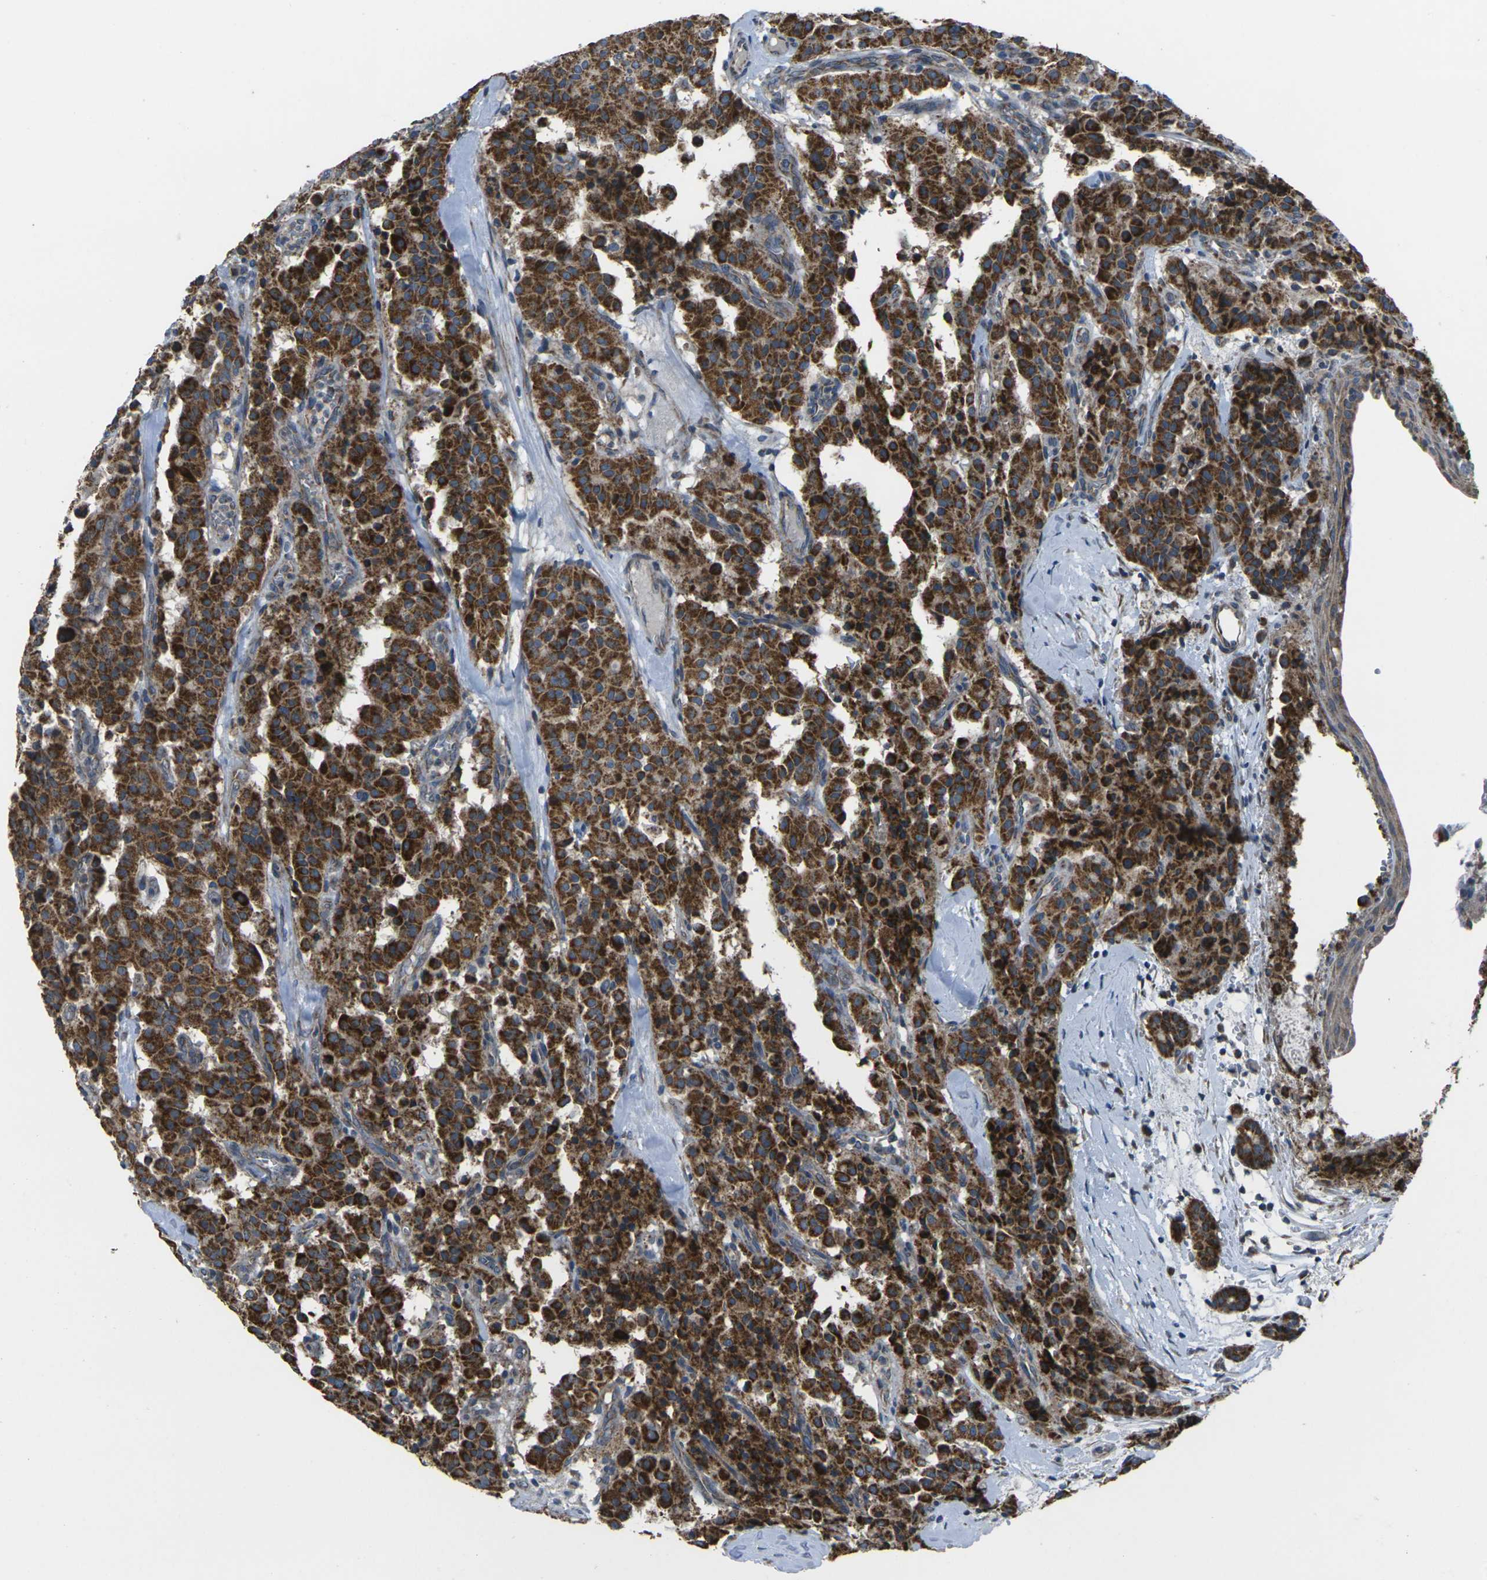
{"staining": {"intensity": "strong", "quantity": ">75%", "location": "cytoplasmic/membranous"}, "tissue": "carcinoid", "cell_type": "Tumor cells", "image_type": "cancer", "snomed": [{"axis": "morphology", "description": "Carcinoid, malignant, NOS"}, {"axis": "topography", "description": "Lung"}], "caption": "High-power microscopy captured an immunohistochemistry histopathology image of carcinoid (malignant), revealing strong cytoplasmic/membranous staining in about >75% of tumor cells.", "gene": "TMEM120B", "patient": {"sex": "male", "age": 30}}